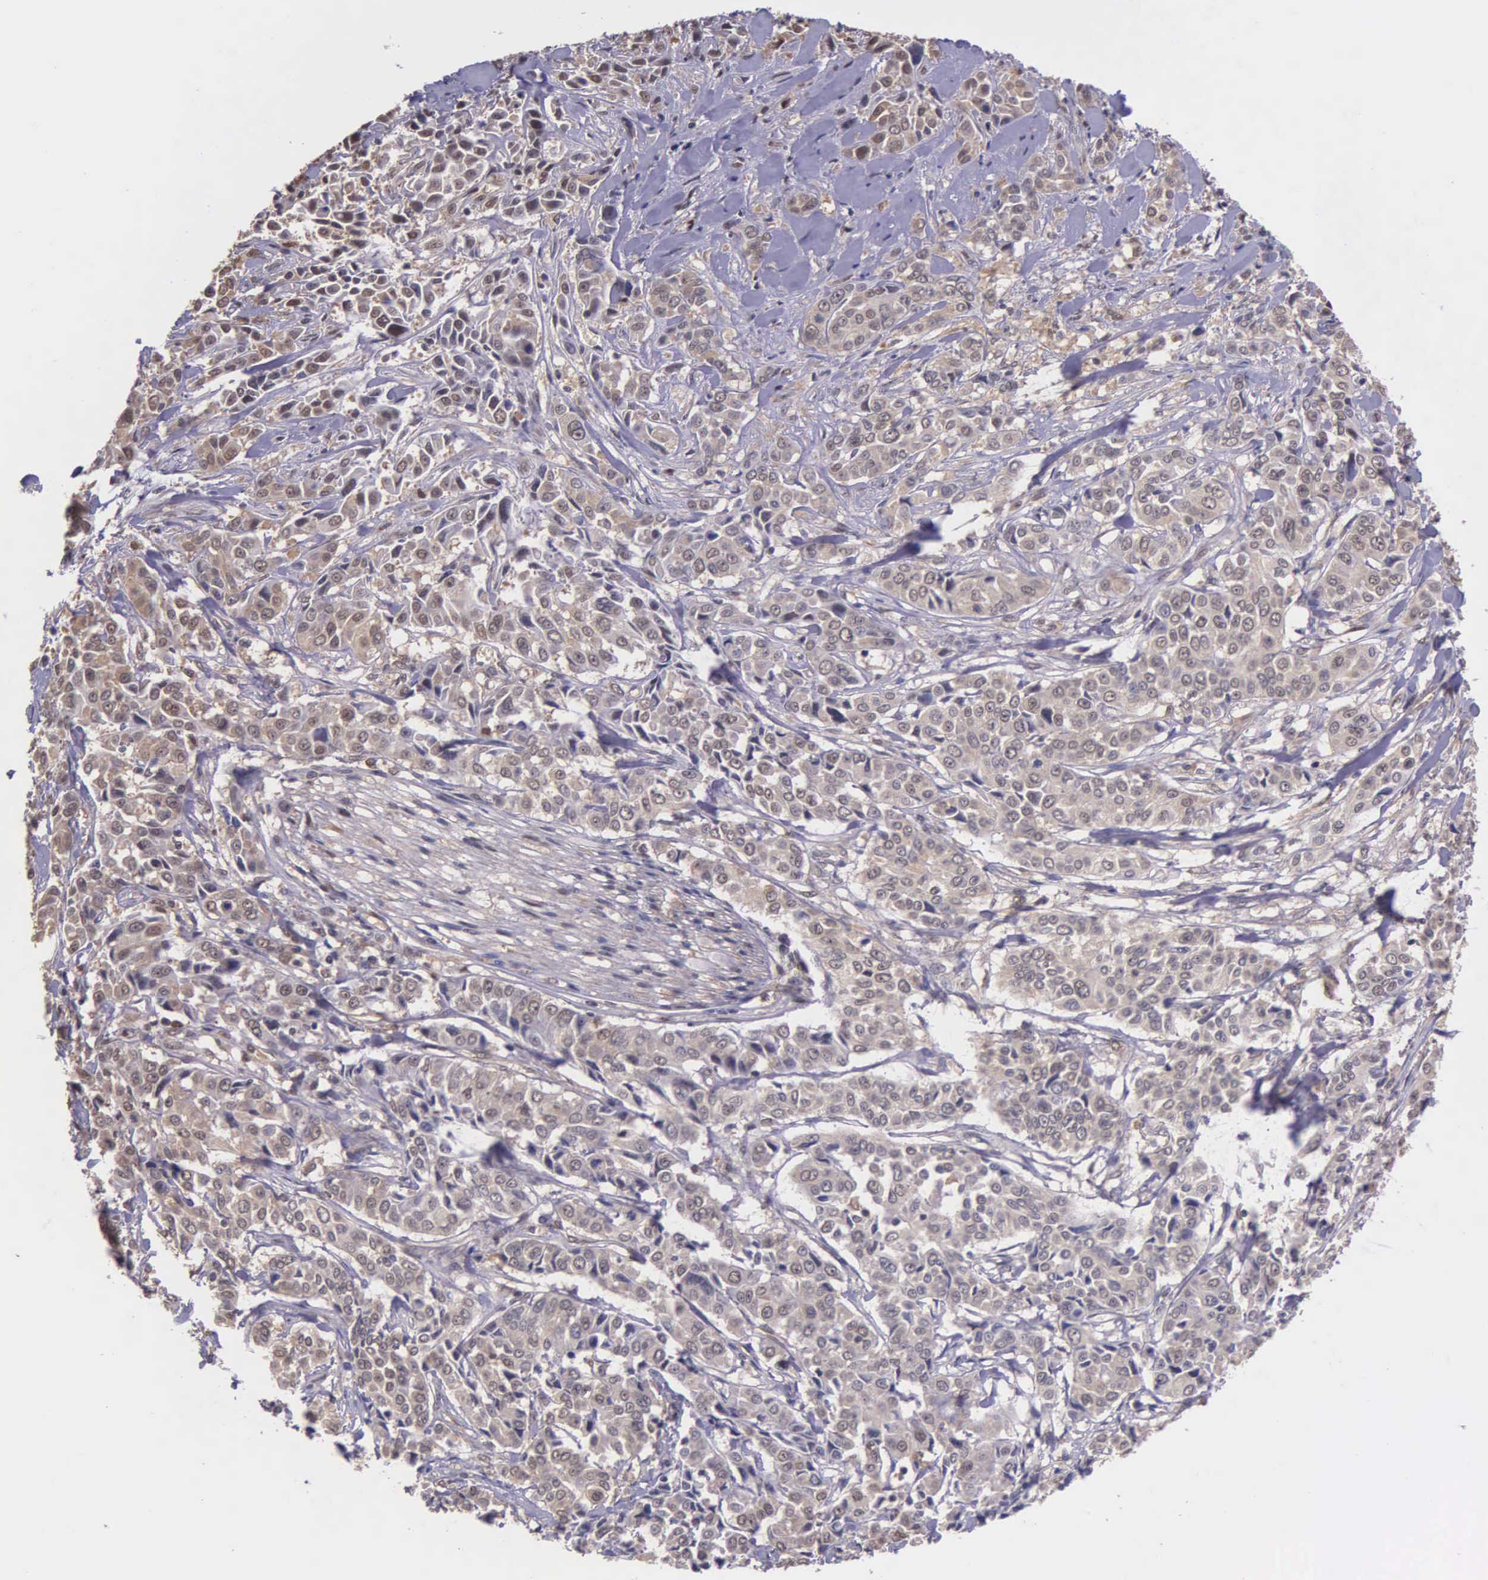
{"staining": {"intensity": "weak", "quantity": ">75%", "location": "cytoplasmic/membranous,nuclear"}, "tissue": "pancreatic cancer", "cell_type": "Tumor cells", "image_type": "cancer", "snomed": [{"axis": "morphology", "description": "Adenocarcinoma, NOS"}, {"axis": "topography", "description": "Pancreas"}], "caption": "High-power microscopy captured an IHC micrograph of adenocarcinoma (pancreatic), revealing weak cytoplasmic/membranous and nuclear expression in about >75% of tumor cells.", "gene": "PSMC1", "patient": {"sex": "female", "age": 52}}